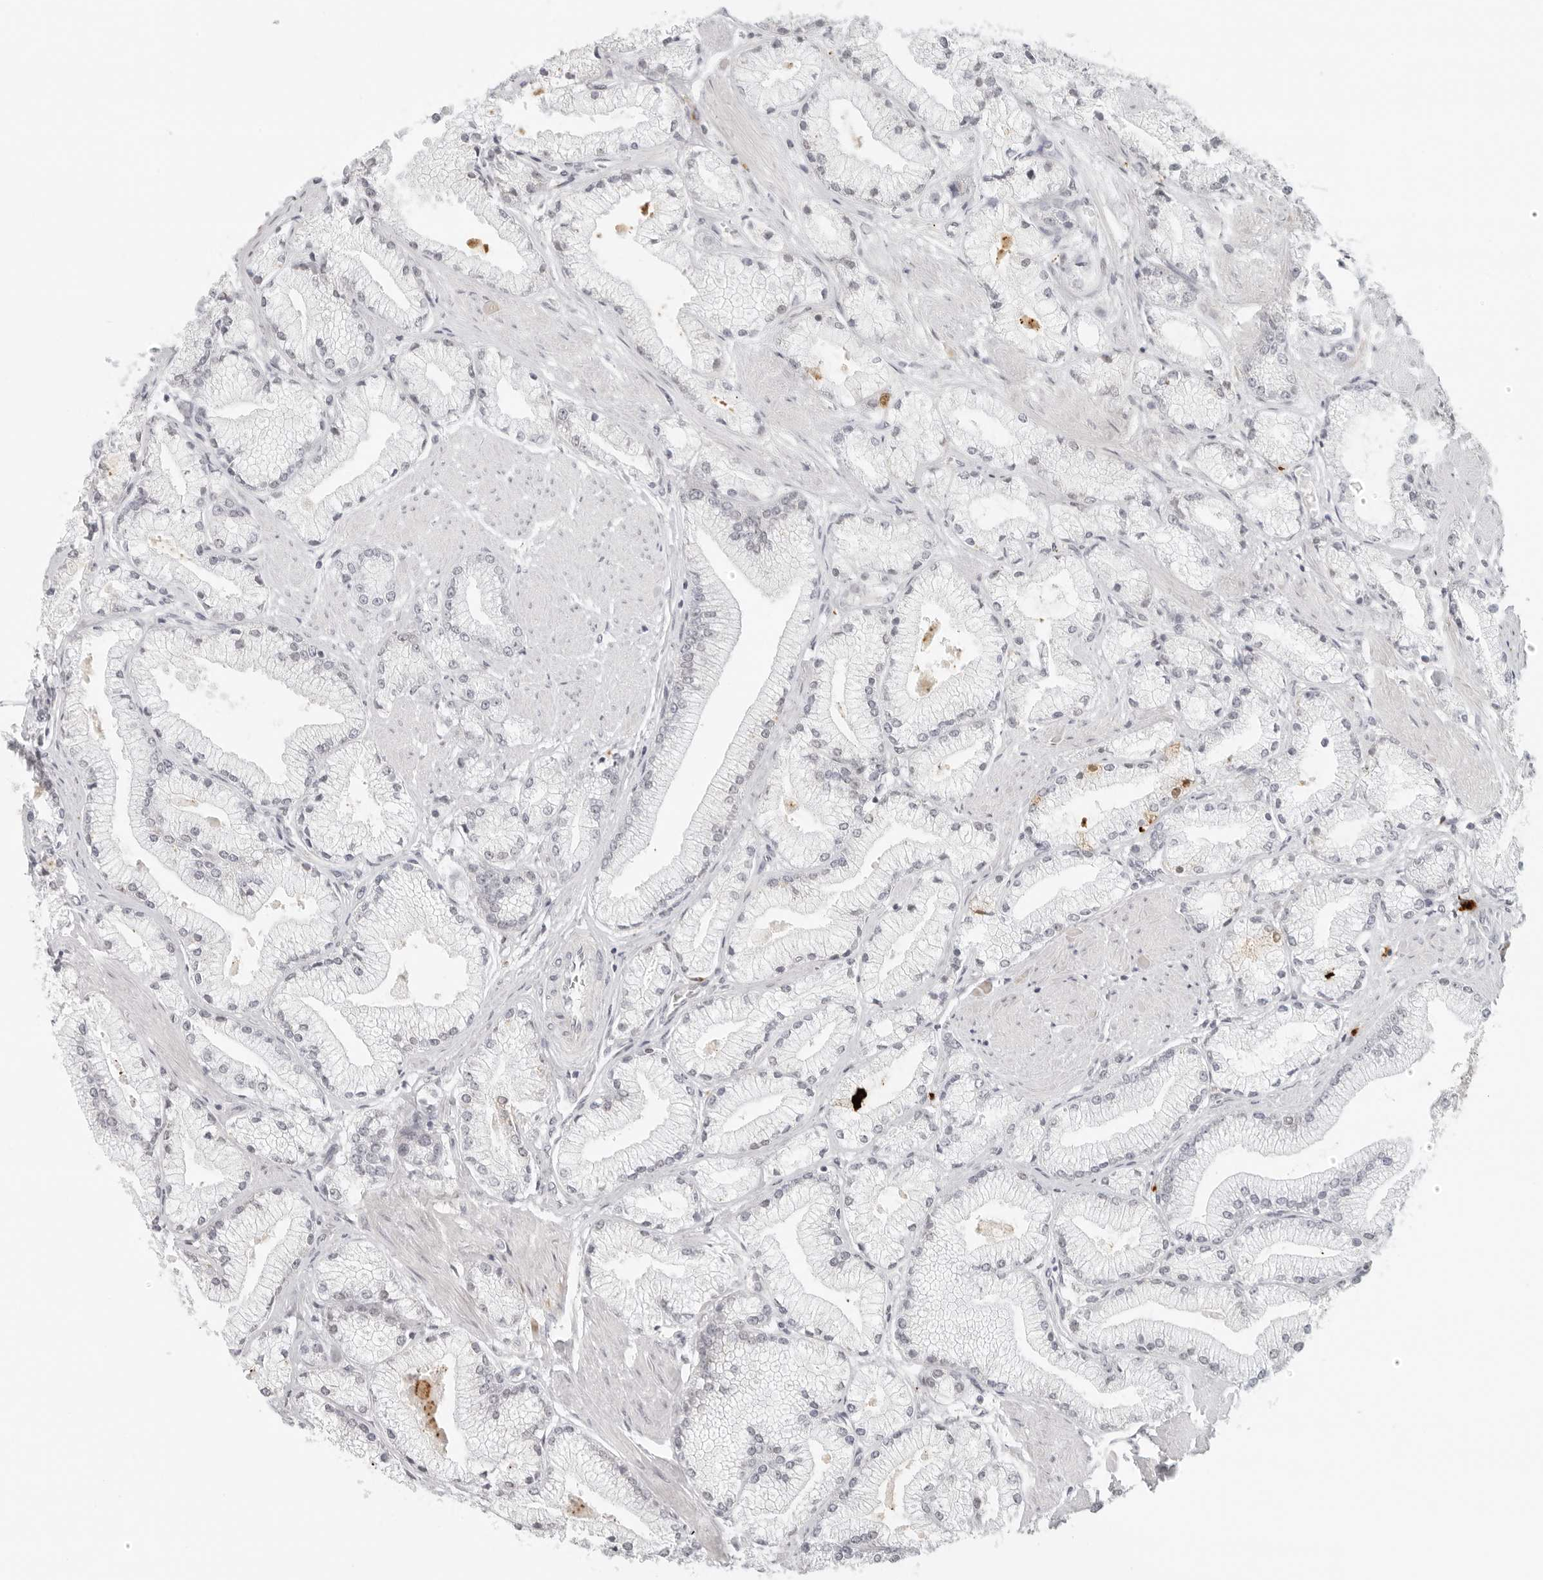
{"staining": {"intensity": "negative", "quantity": "none", "location": "none"}, "tissue": "prostate cancer", "cell_type": "Tumor cells", "image_type": "cancer", "snomed": [{"axis": "morphology", "description": "Adenocarcinoma, High grade"}, {"axis": "topography", "description": "Prostate"}], "caption": "This is an IHC histopathology image of human prostate cancer (adenocarcinoma (high-grade)). There is no expression in tumor cells.", "gene": "ZNF678", "patient": {"sex": "male", "age": 50}}